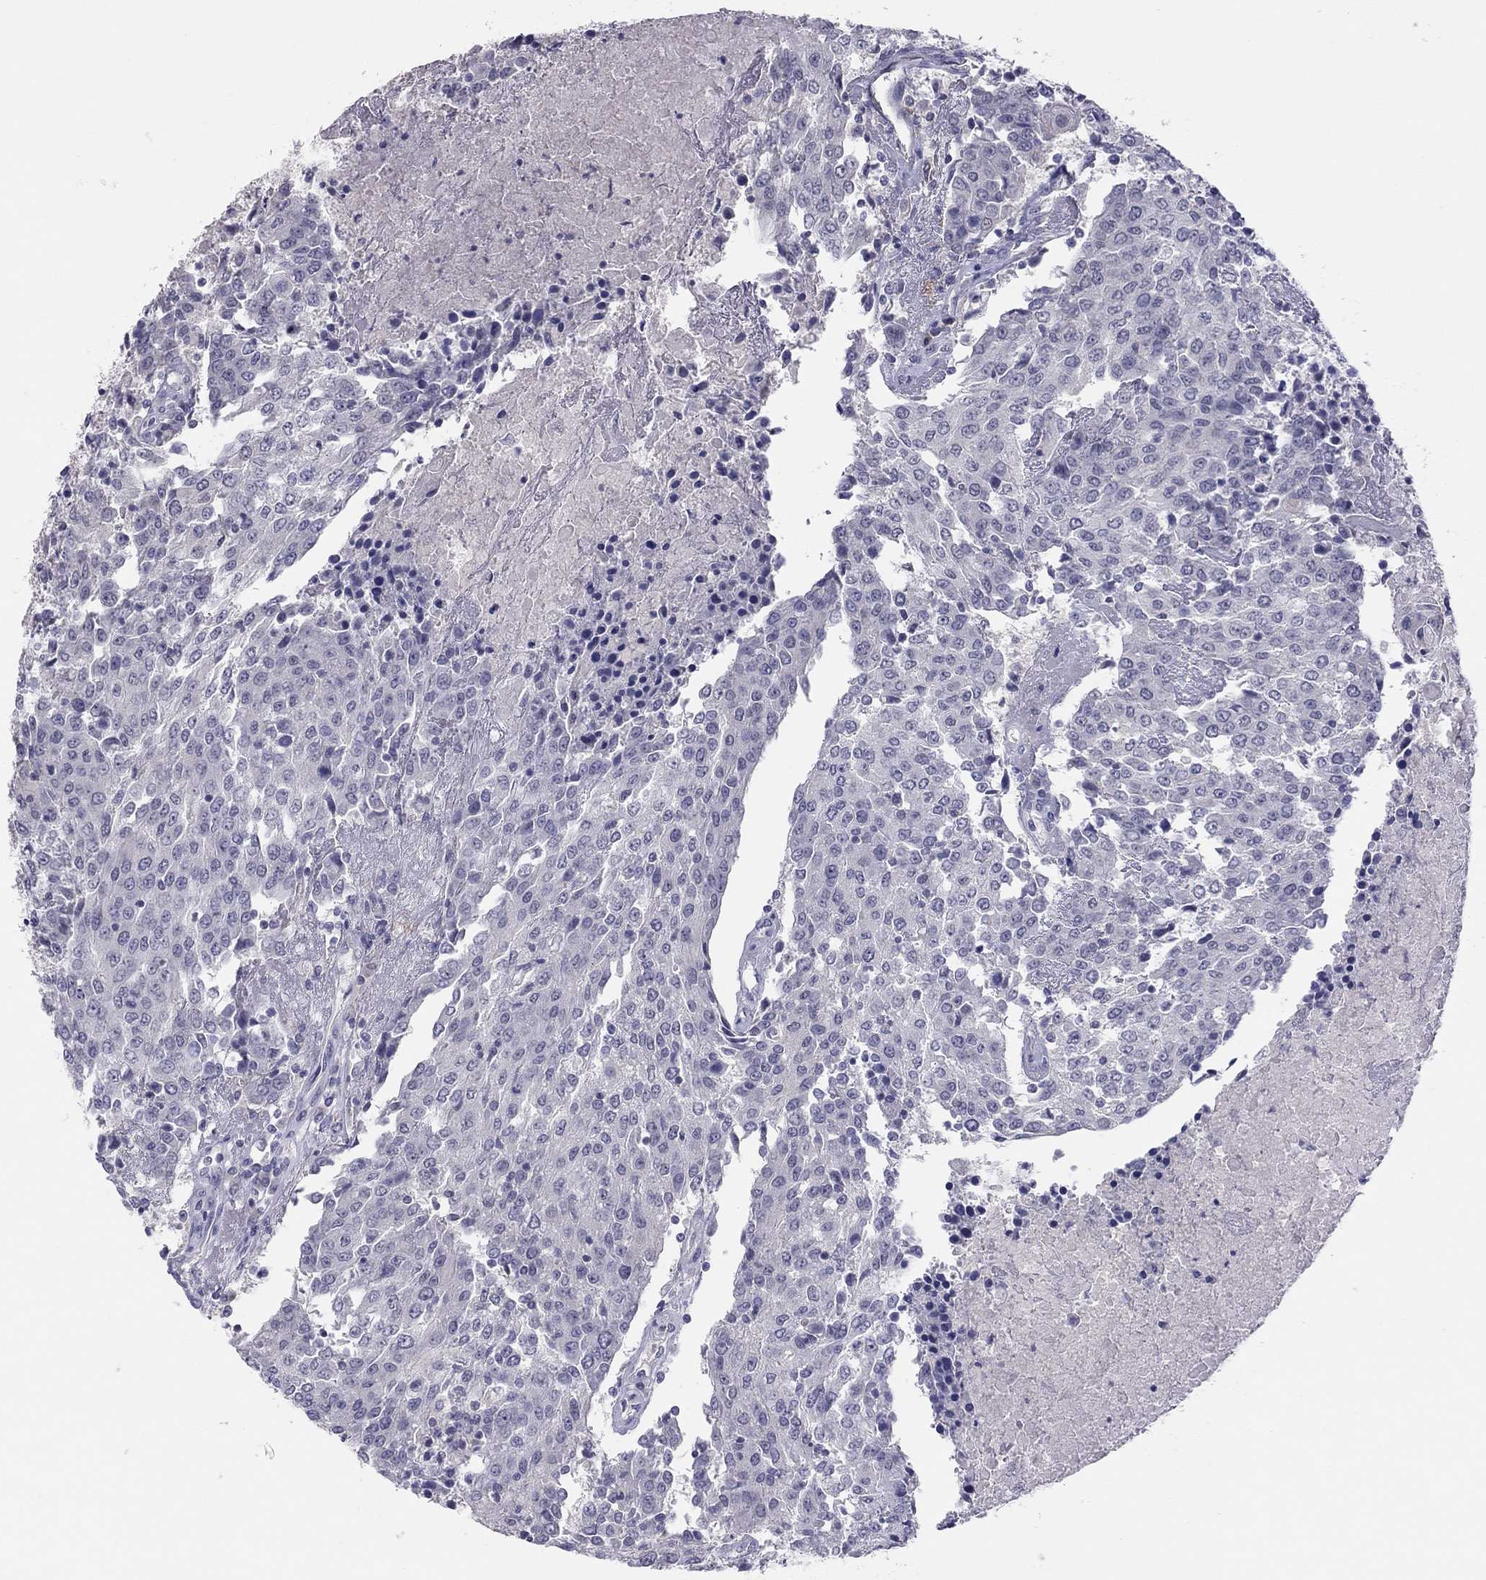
{"staining": {"intensity": "negative", "quantity": "none", "location": "none"}, "tissue": "urothelial cancer", "cell_type": "Tumor cells", "image_type": "cancer", "snomed": [{"axis": "morphology", "description": "Urothelial carcinoma, High grade"}, {"axis": "topography", "description": "Urinary bladder"}], "caption": "The IHC photomicrograph has no significant staining in tumor cells of urothelial cancer tissue.", "gene": "ADORA2A", "patient": {"sex": "female", "age": 85}}